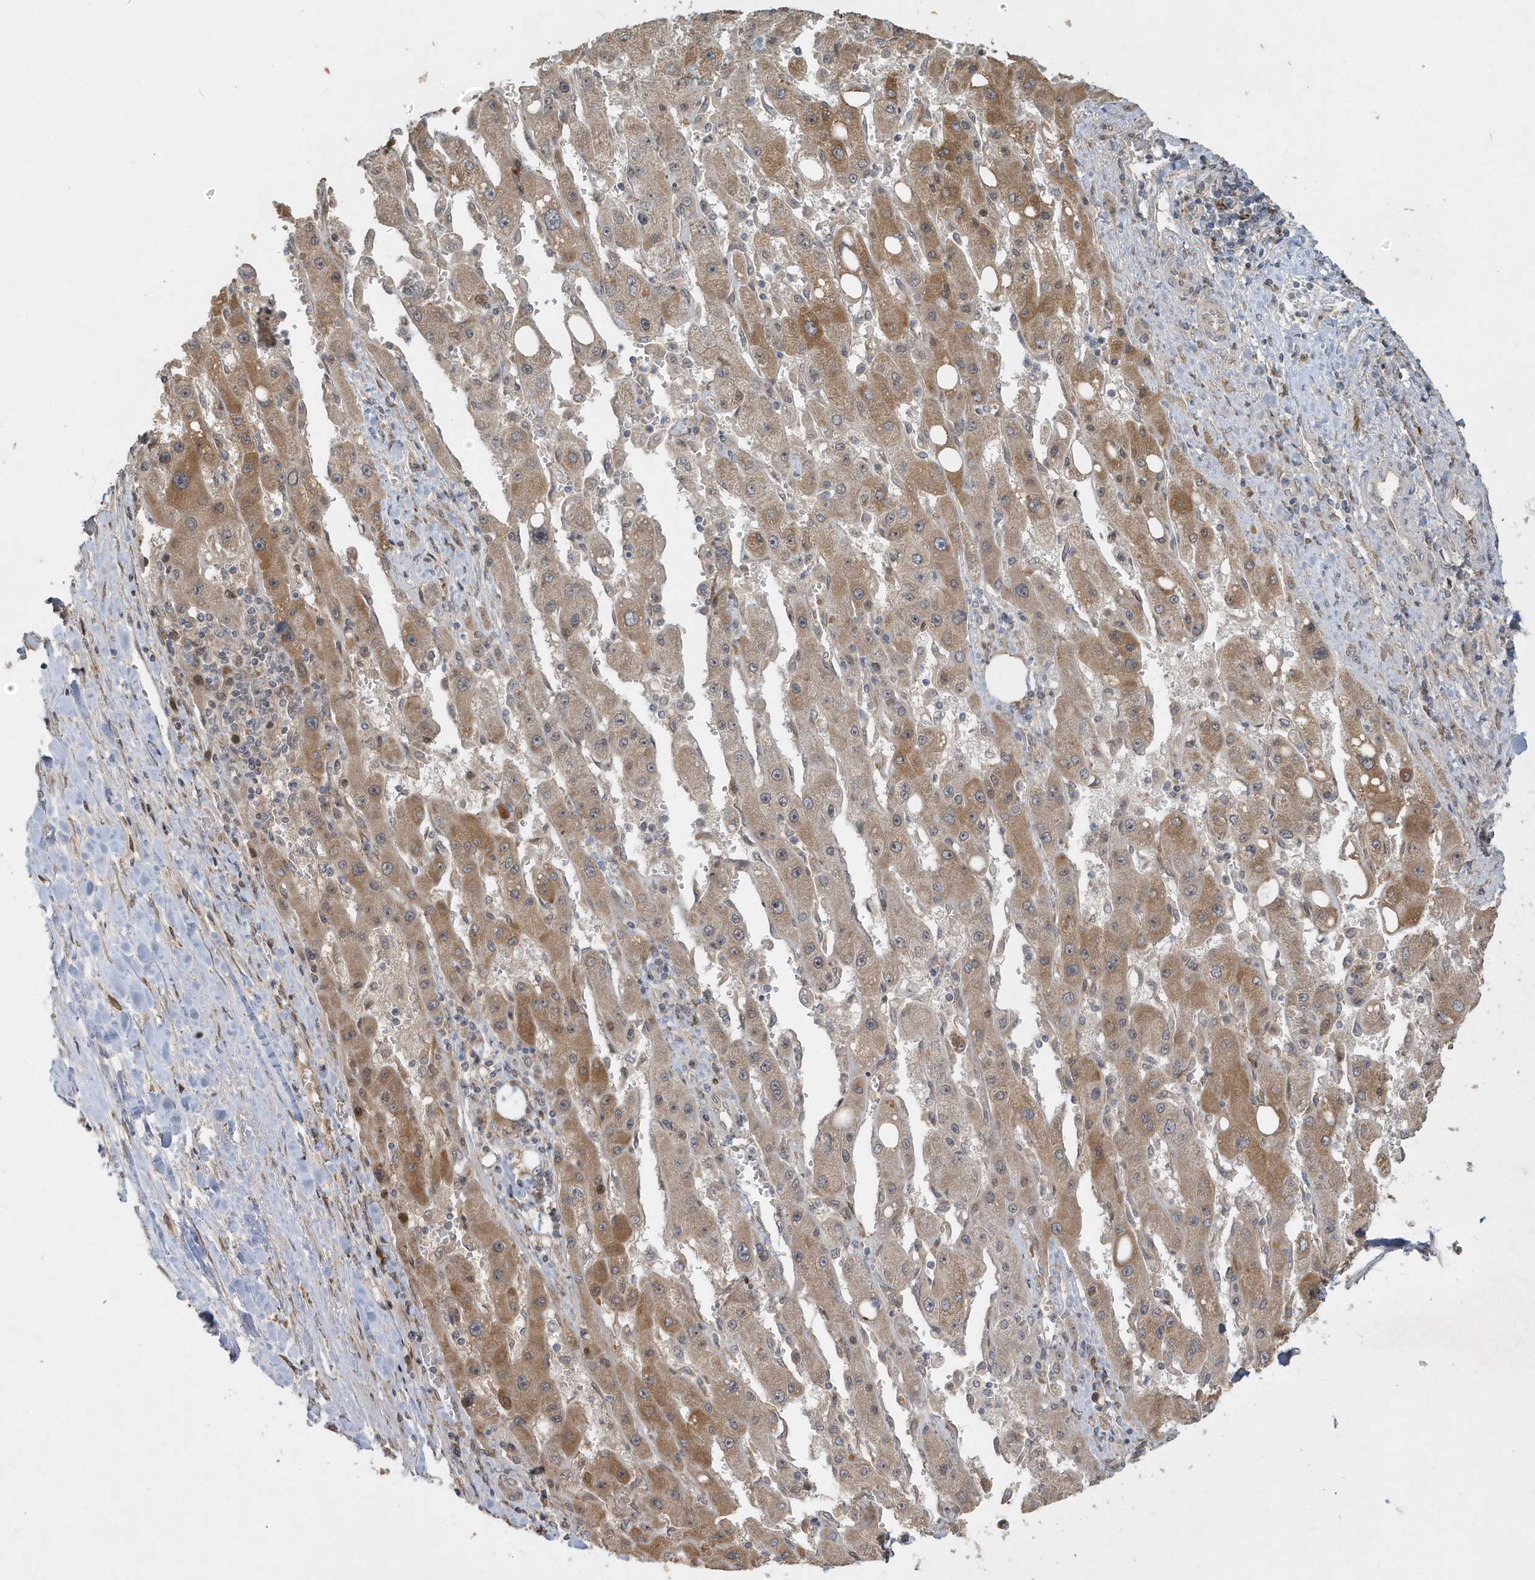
{"staining": {"intensity": "moderate", "quantity": ">75%", "location": "cytoplasmic/membranous"}, "tissue": "liver cancer", "cell_type": "Tumor cells", "image_type": "cancer", "snomed": [{"axis": "morphology", "description": "Carcinoma, Hepatocellular, NOS"}, {"axis": "topography", "description": "Liver"}], "caption": "Immunohistochemistry (IHC) micrograph of neoplastic tissue: liver cancer (hepatocellular carcinoma) stained using immunohistochemistry (IHC) shows medium levels of moderate protein expression localized specifically in the cytoplasmic/membranous of tumor cells, appearing as a cytoplasmic/membranous brown color.", "gene": "TRAIP", "patient": {"sex": "female", "age": 73}}